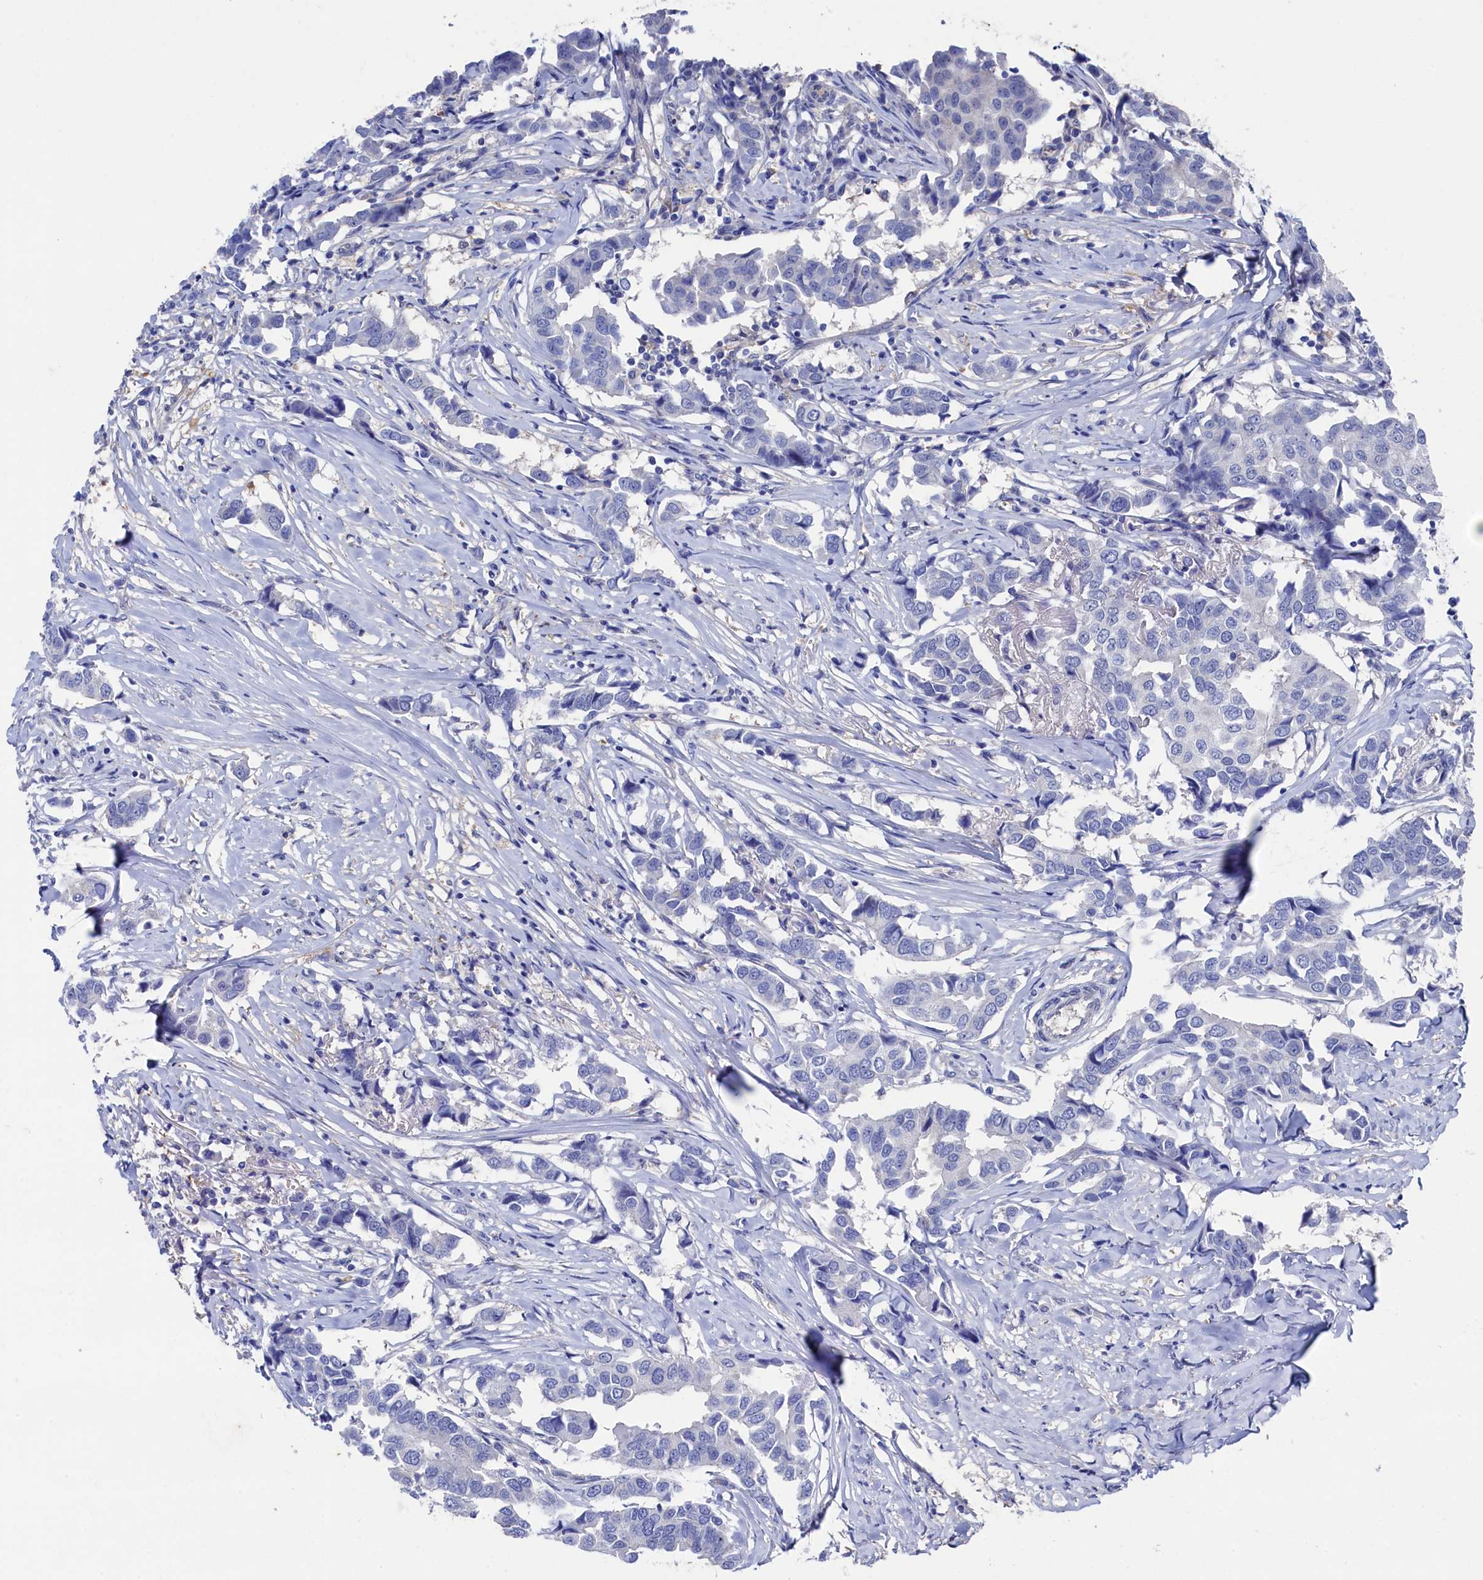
{"staining": {"intensity": "negative", "quantity": "none", "location": "none"}, "tissue": "breast cancer", "cell_type": "Tumor cells", "image_type": "cancer", "snomed": [{"axis": "morphology", "description": "Duct carcinoma"}, {"axis": "topography", "description": "Breast"}], "caption": "A high-resolution photomicrograph shows immunohistochemistry (IHC) staining of breast cancer, which shows no significant positivity in tumor cells.", "gene": "RNH1", "patient": {"sex": "female", "age": 80}}